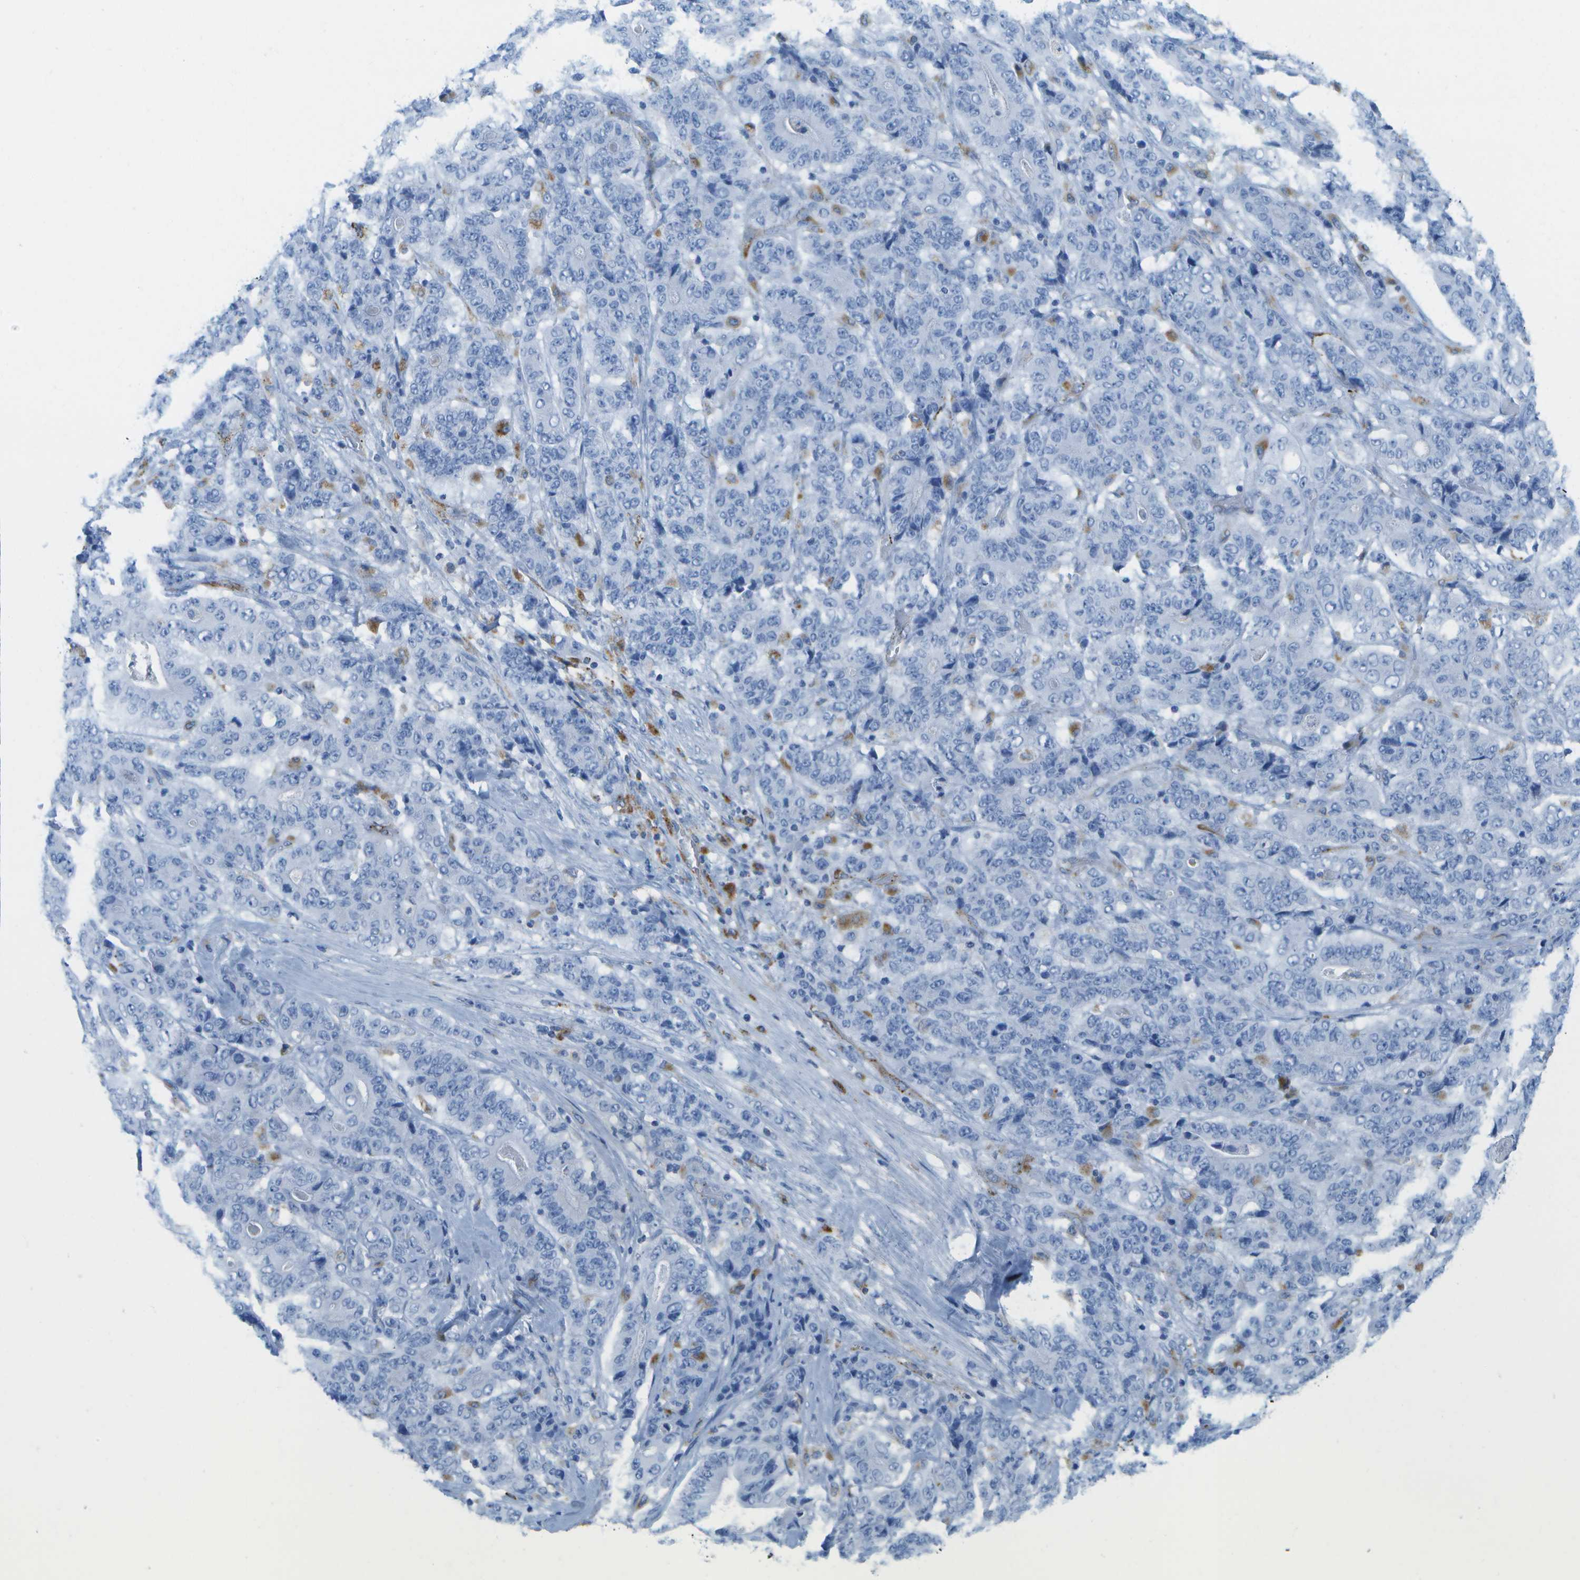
{"staining": {"intensity": "negative", "quantity": "none", "location": "none"}, "tissue": "stomach cancer", "cell_type": "Tumor cells", "image_type": "cancer", "snomed": [{"axis": "morphology", "description": "Adenocarcinoma, NOS"}, {"axis": "topography", "description": "Stomach"}], "caption": "This is a image of IHC staining of stomach cancer, which shows no positivity in tumor cells.", "gene": "PRCP", "patient": {"sex": "female", "age": 73}}